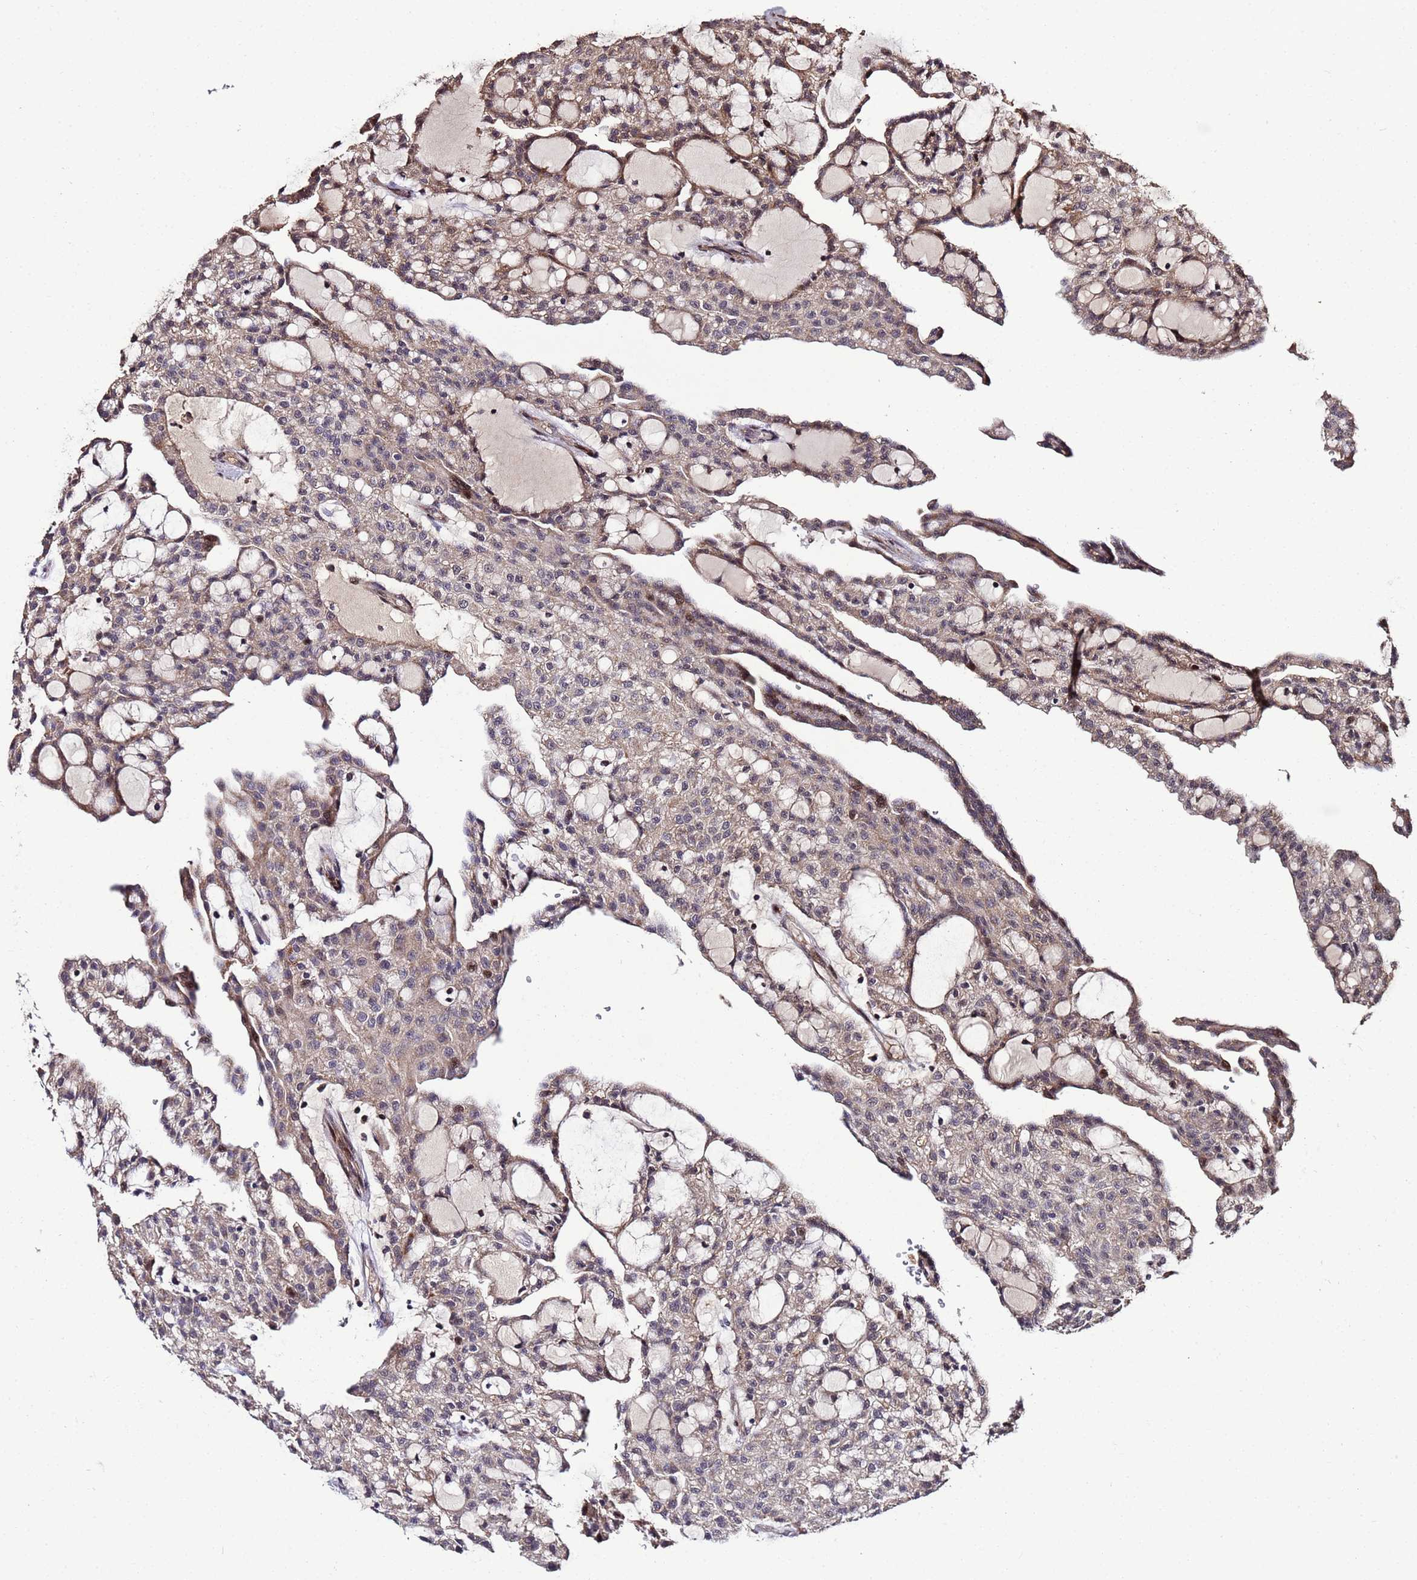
{"staining": {"intensity": "moderate", "quantity": "<25%", "location": "cytoplasmic/membranous,nuclear"}, "tissue": "renal cancer", "cell_type": "Tumor cells", "image_type": "cancer", "snomed": [{"axis": "morphology", "description": "Adenocarcinoma, NOS"}, {"axis": "topography", "description": "Kidney"}], "caption": "This is a photomicrograph of immunohistochemistry staining of renal cancer, which shows moderate expression in the cytoplasmic/membranous and nuclear of tumor cells.", "gene": "WNK4", "patient": {"sex": "male", "age": 63}}